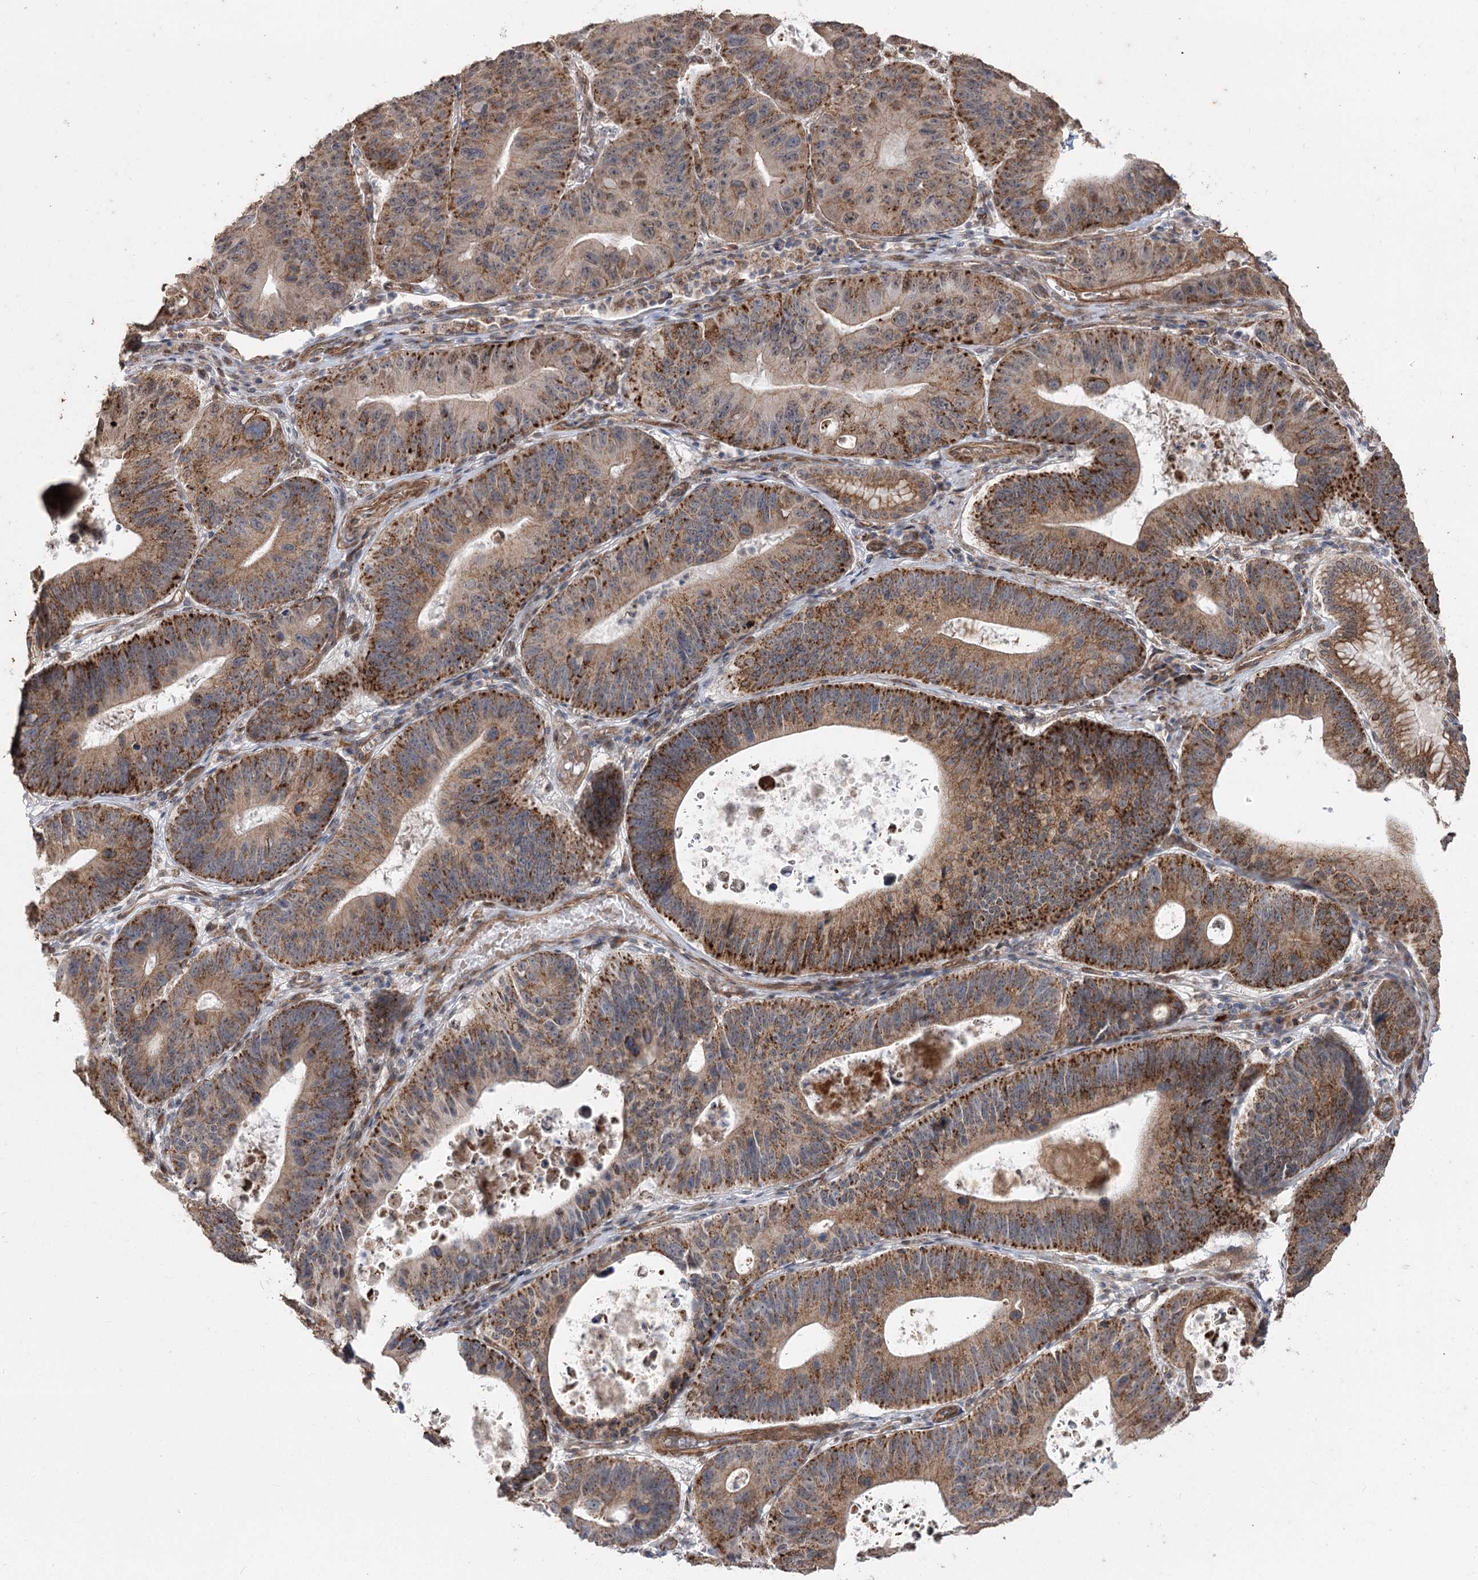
{"staining": {"intensity": "strong", "quantity": "25%-75%", "location": "cytoplasmic/membranous"}, "tissue": "stomach cancer", "cell_type": "Tumor cells", "image_type": "cancer", "snomed": [{"axis": "morphology", "description": "Adenocarcinoma, NOS"}, {"axis": "topography", "description": "Stomach"}], "caption": "IHC of human stomach adenocarcinoma displays high levels of strong cytoplasmic/membranous expression in about 25%-75% of tumor cells. (IHC, brightfield microscopy, high magnification).", "gene": "ZSCAN23", "patient": {"sex": "male", "age": 59}}